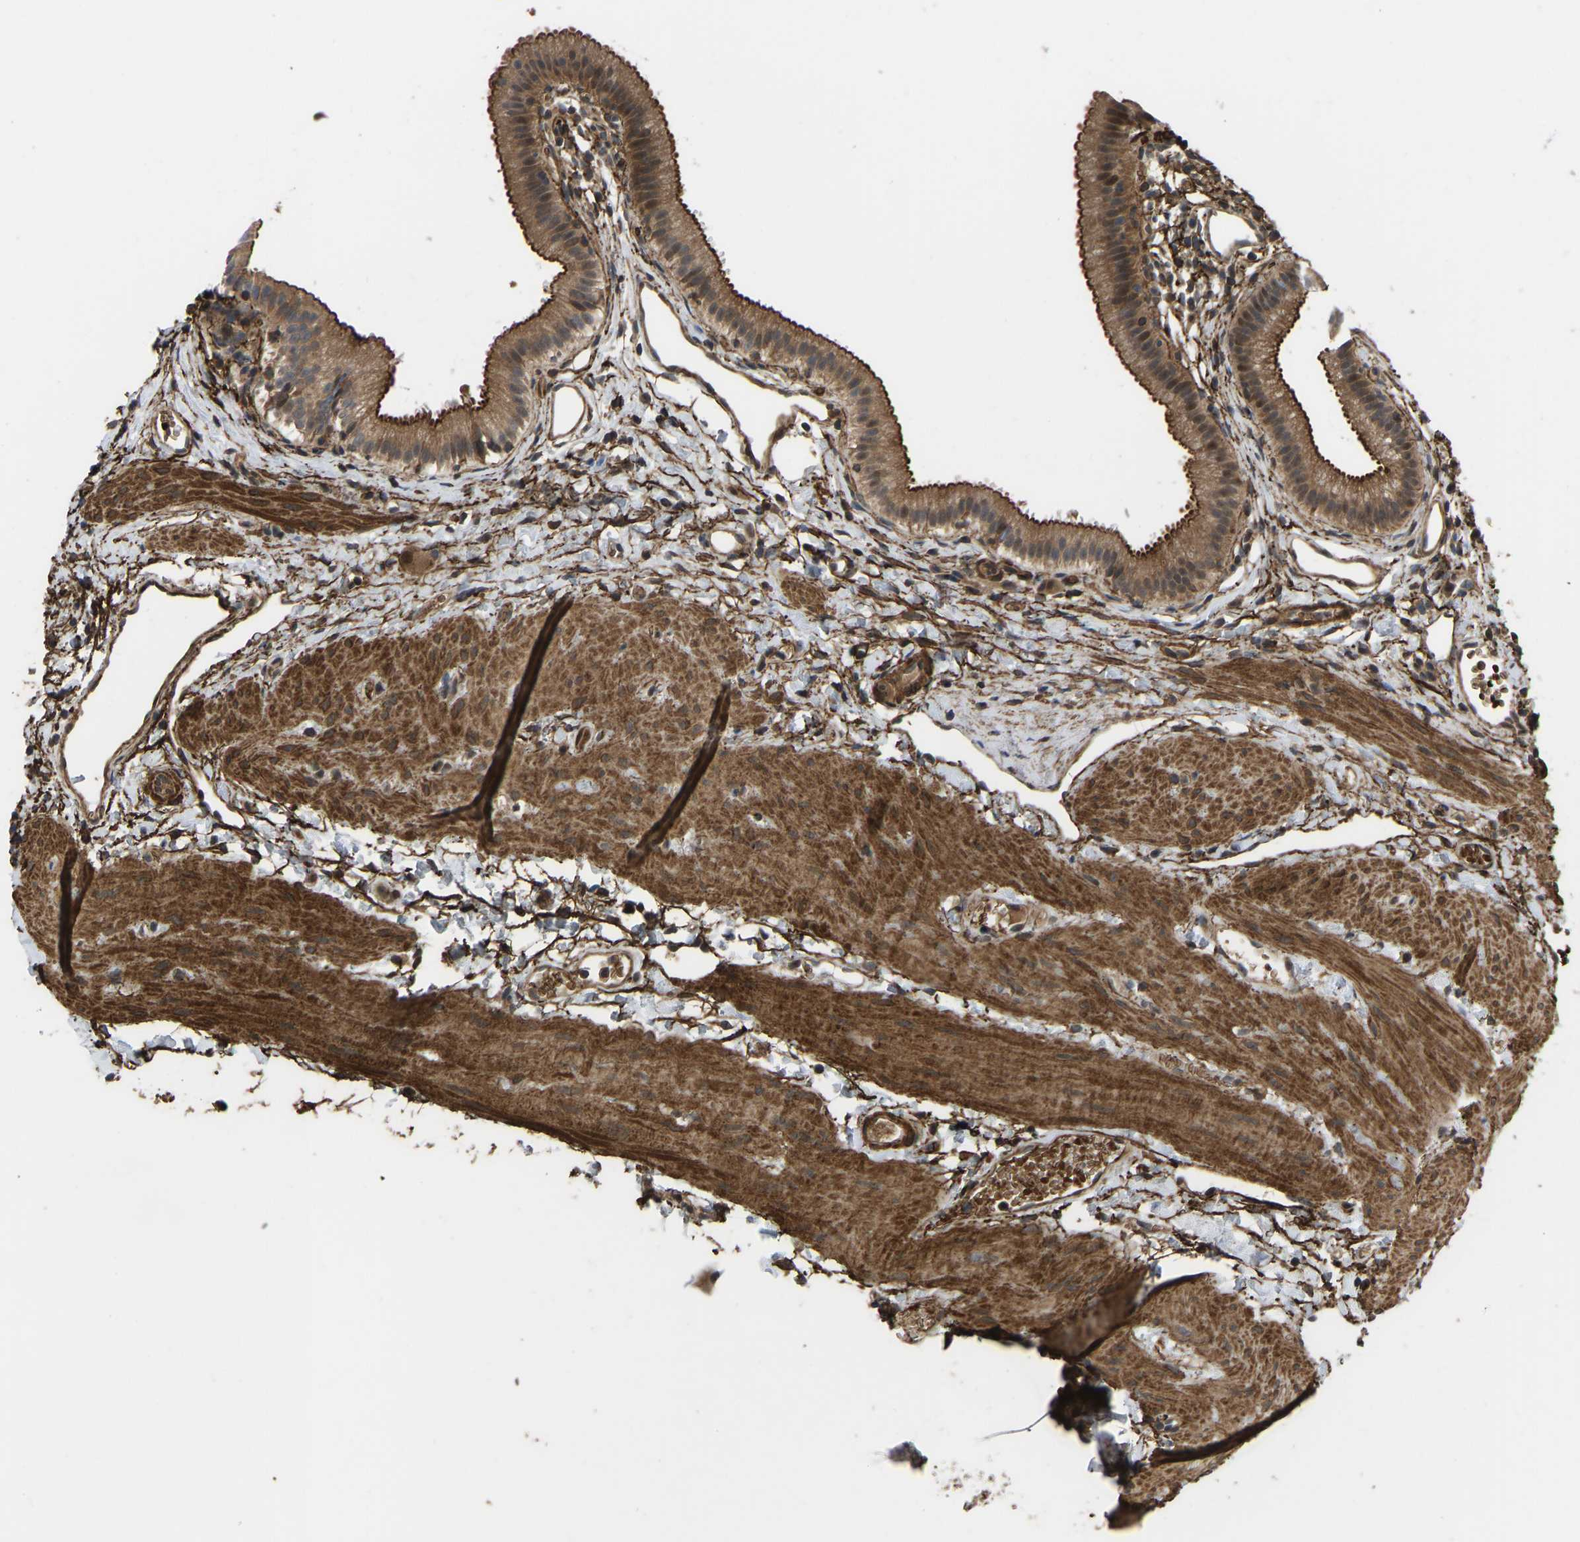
{"staining": {"intensity": "strong", "quantity": ">75%", "location": "cytoplasmic/membranous,nuclear"}, "tissue": "gallbladder", "cell_type": "Glandular cells", "image_type": "normal", "snomed": [{"axis": "morphology", "description": "Normal tissue, NOS"}, {"axis": "topography", "description": "Gallbladder"}], "caption": "Strong cytoplasmic/membranous,nuclear expression is seen in approximately >75% of glandular cells in normal gallbladder.", "gene": "CYP7B1", "patient": {"sex": "female", "age": 26}}